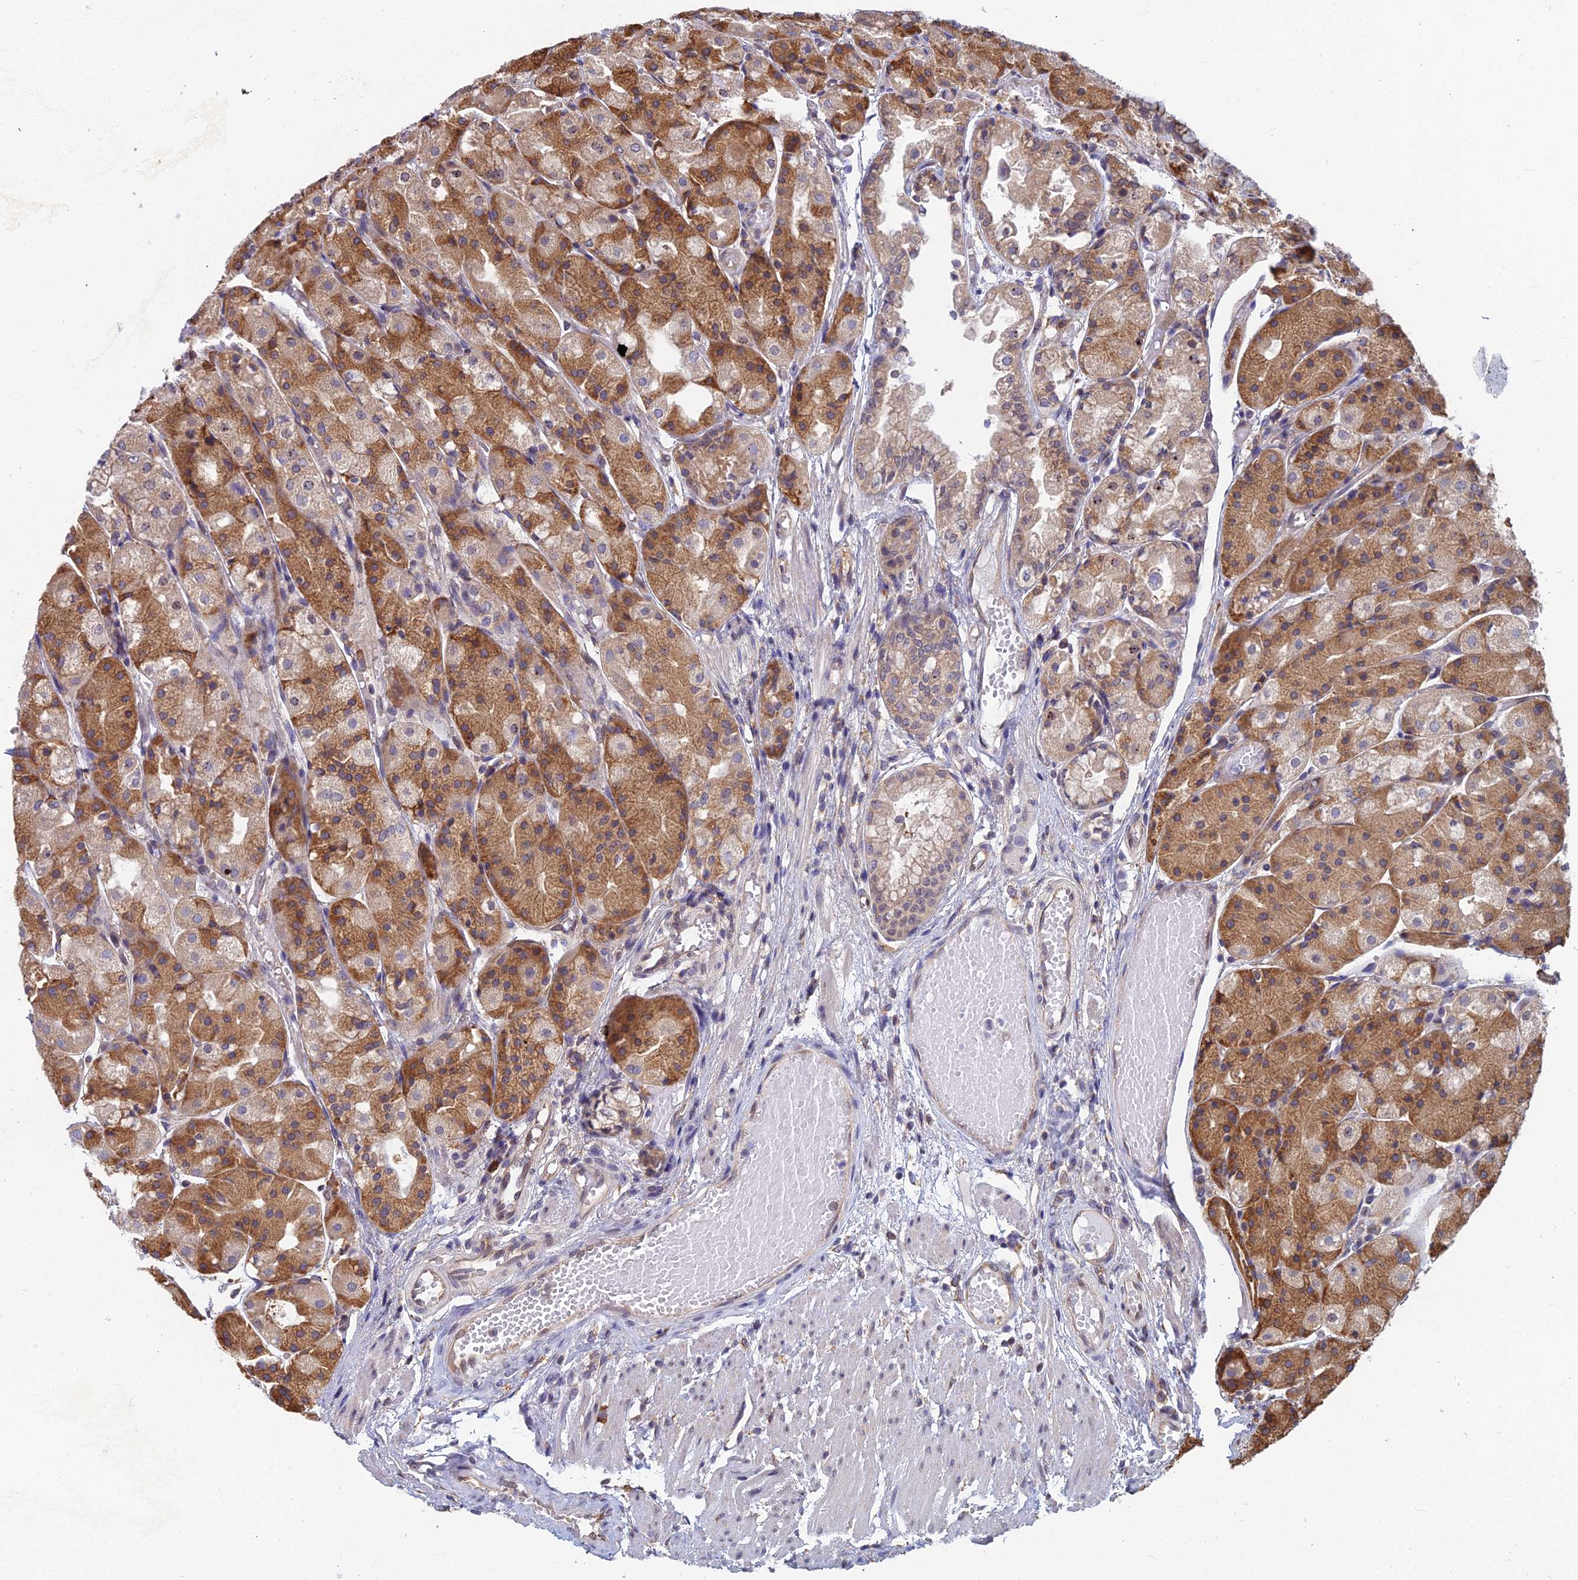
{"staining": {"intensity": "moderate", "quantity": ">75%", "location": "cytoplasmic/membranous"}, "tissue": "stomach", "cell_type": "Glandular cells", "image_type": "normal", "snomed": [{"axis": "morphology", "description": "Normal tissue, NOS"}, {"axis": "topography", "description": "Stomach, upper"}], "caption": "Immunohistochemical staining of unremarkable human stomach demonstrates moderate cytoplasmic/membranous protein positivity in approximately >75% of glandular cells.", "gene": "KIAA1143", "patient": {"sex": "male", "age": 72}}